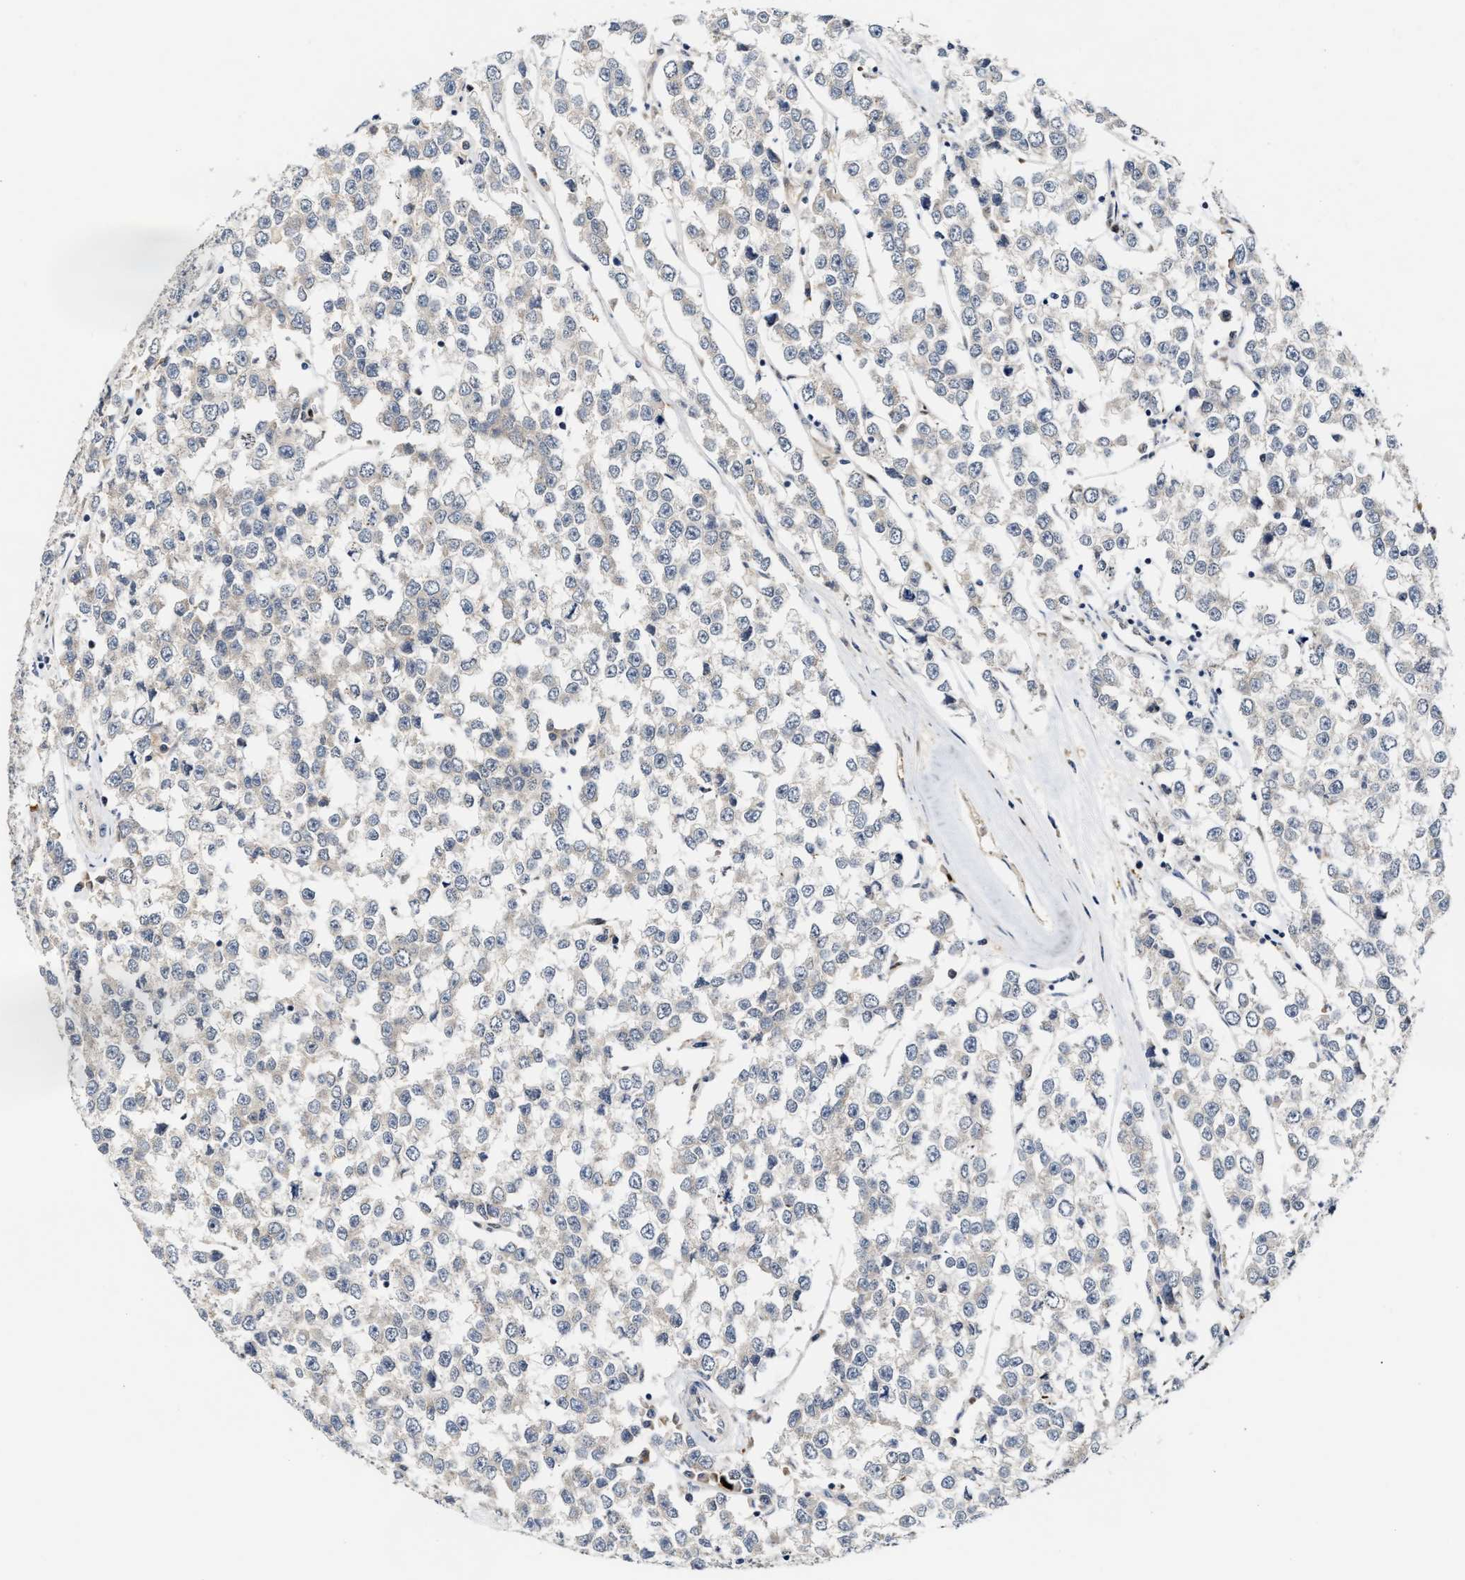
{"staining": {"intensity": "negative", "quantity": "none", "location": "none"}, "tissue": "testis cancer", "cell_type": "Tumor cells", "image_type": "cancer", "snomed": [{"axis": "morphology", "description": "Seminoma, NOS"}, {"axis": "morphology", "description": "Carcinoma, Embryonal, NOS"}, {"axis": "topography", "description": "Testis"}], "caption": "Testis cancer (embryonal carcinoma) stained for a protein using IHC displays no expression tumor cells.", "gene": "TCF4", "patient": {"sex": "male", "age": 52}}